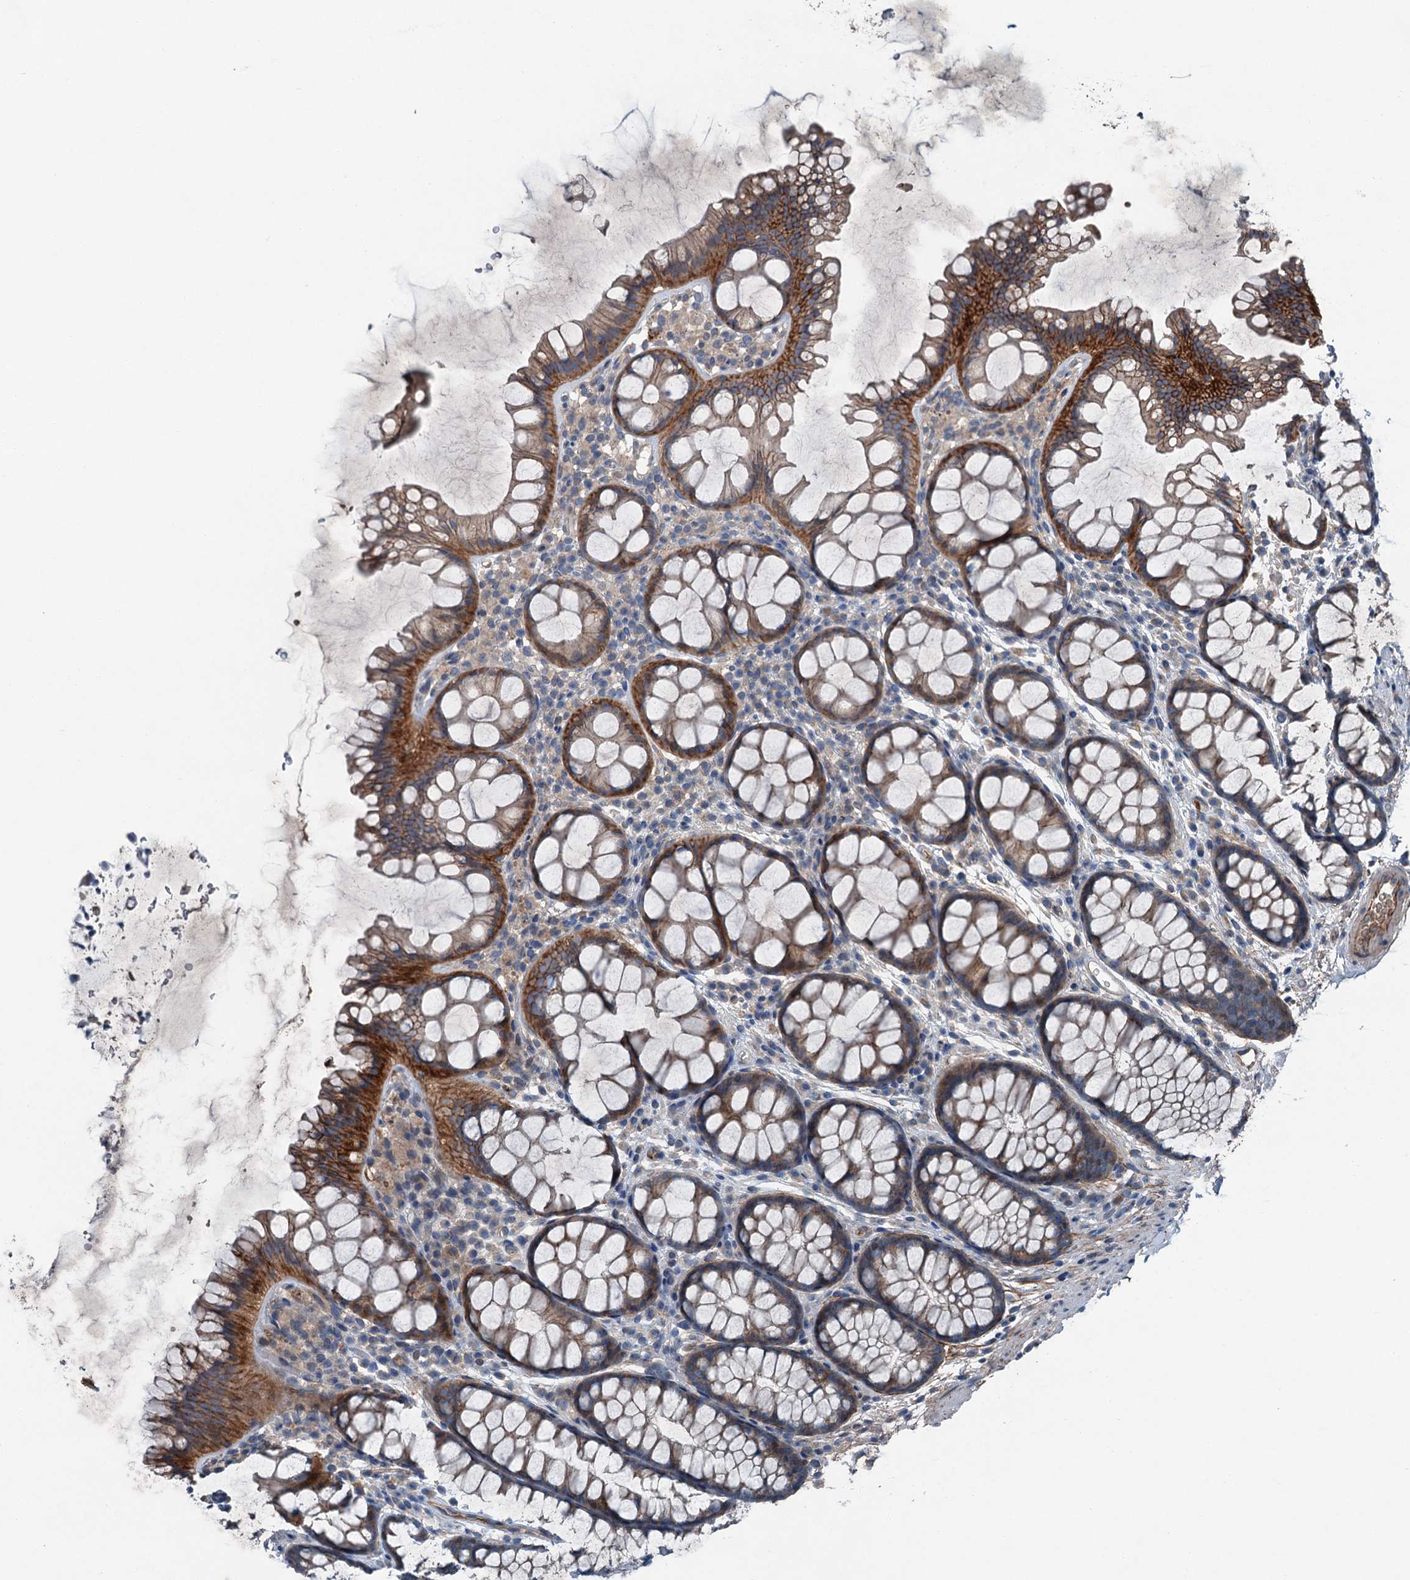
{"staining": {"intensity": "moderate", "quantity": ">75%", "location": "cytoplasmic/membranous"}, "tissue": "colon", "cell_type": "Endothelial cells", "image_type": "normal", "snomed": [{"axis": "morphology", "description": "Normal tissue, NOS"}, {"axis": "topography", "description": "Colon"}], "caption": "Endothelial cells show medium levels of moderate cytoplasmic/membranous expression in about >75% of cells in normal human colon.", "gene": "SLC2A10", "patient": {"sex": "female", "age": 82}}